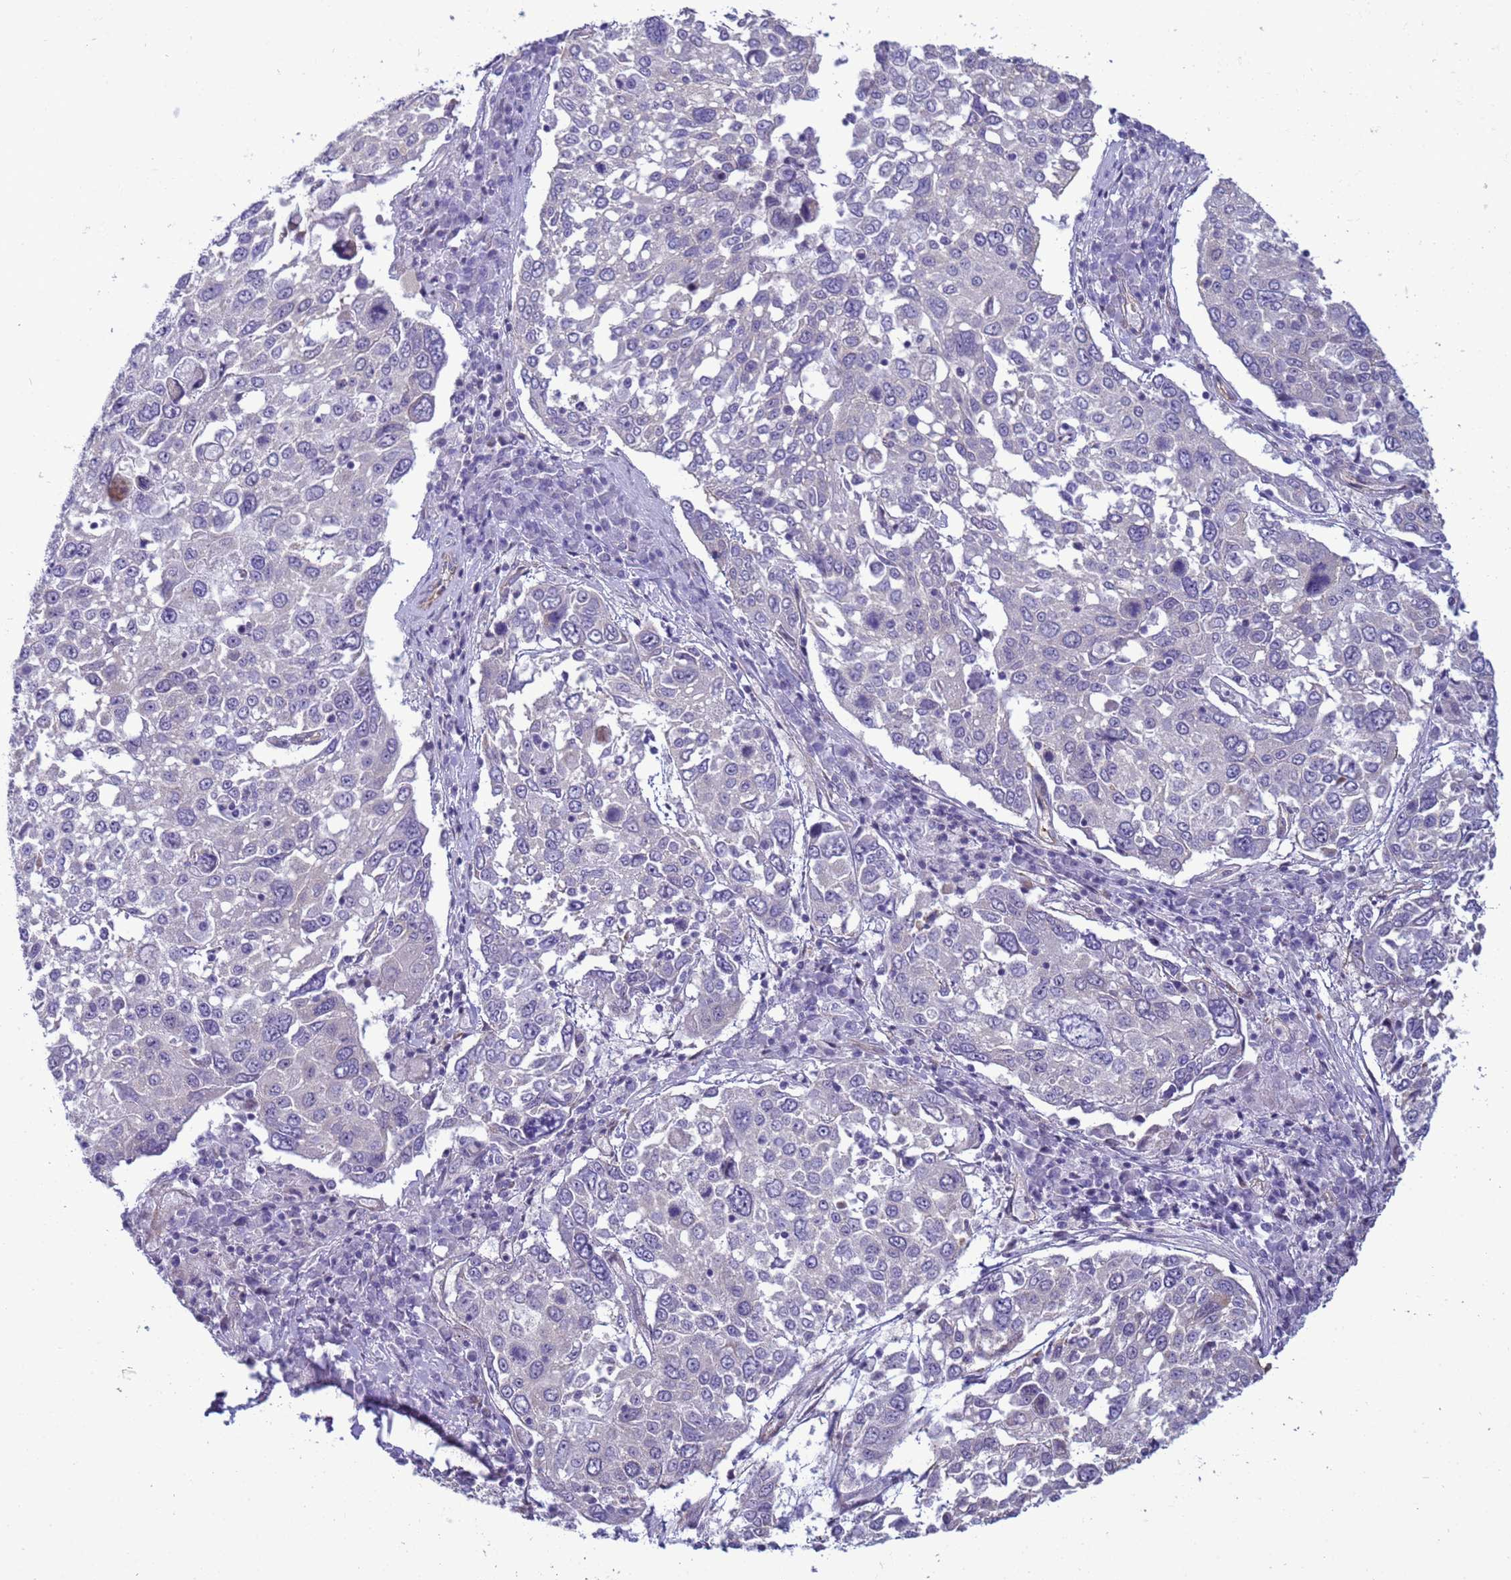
{"staining": {"intensity": "negative", "quantity": "none", "location": "none"}, "tissue": "lung cancer", "cell_type": "Tumor cells", "image_type": "cancer", "snomed": [{"axis": "morphology", "description": "Squamous cell carcinoma, NOS"}, {"axis": "topography", "description": "Lung"}], "caption": "The histopathology image shows no staining of tumor cells in lung cancer (squamous cell carcinoma).", "gene": "ITGB4", "patient": {"sex": "male", "age": 65}}